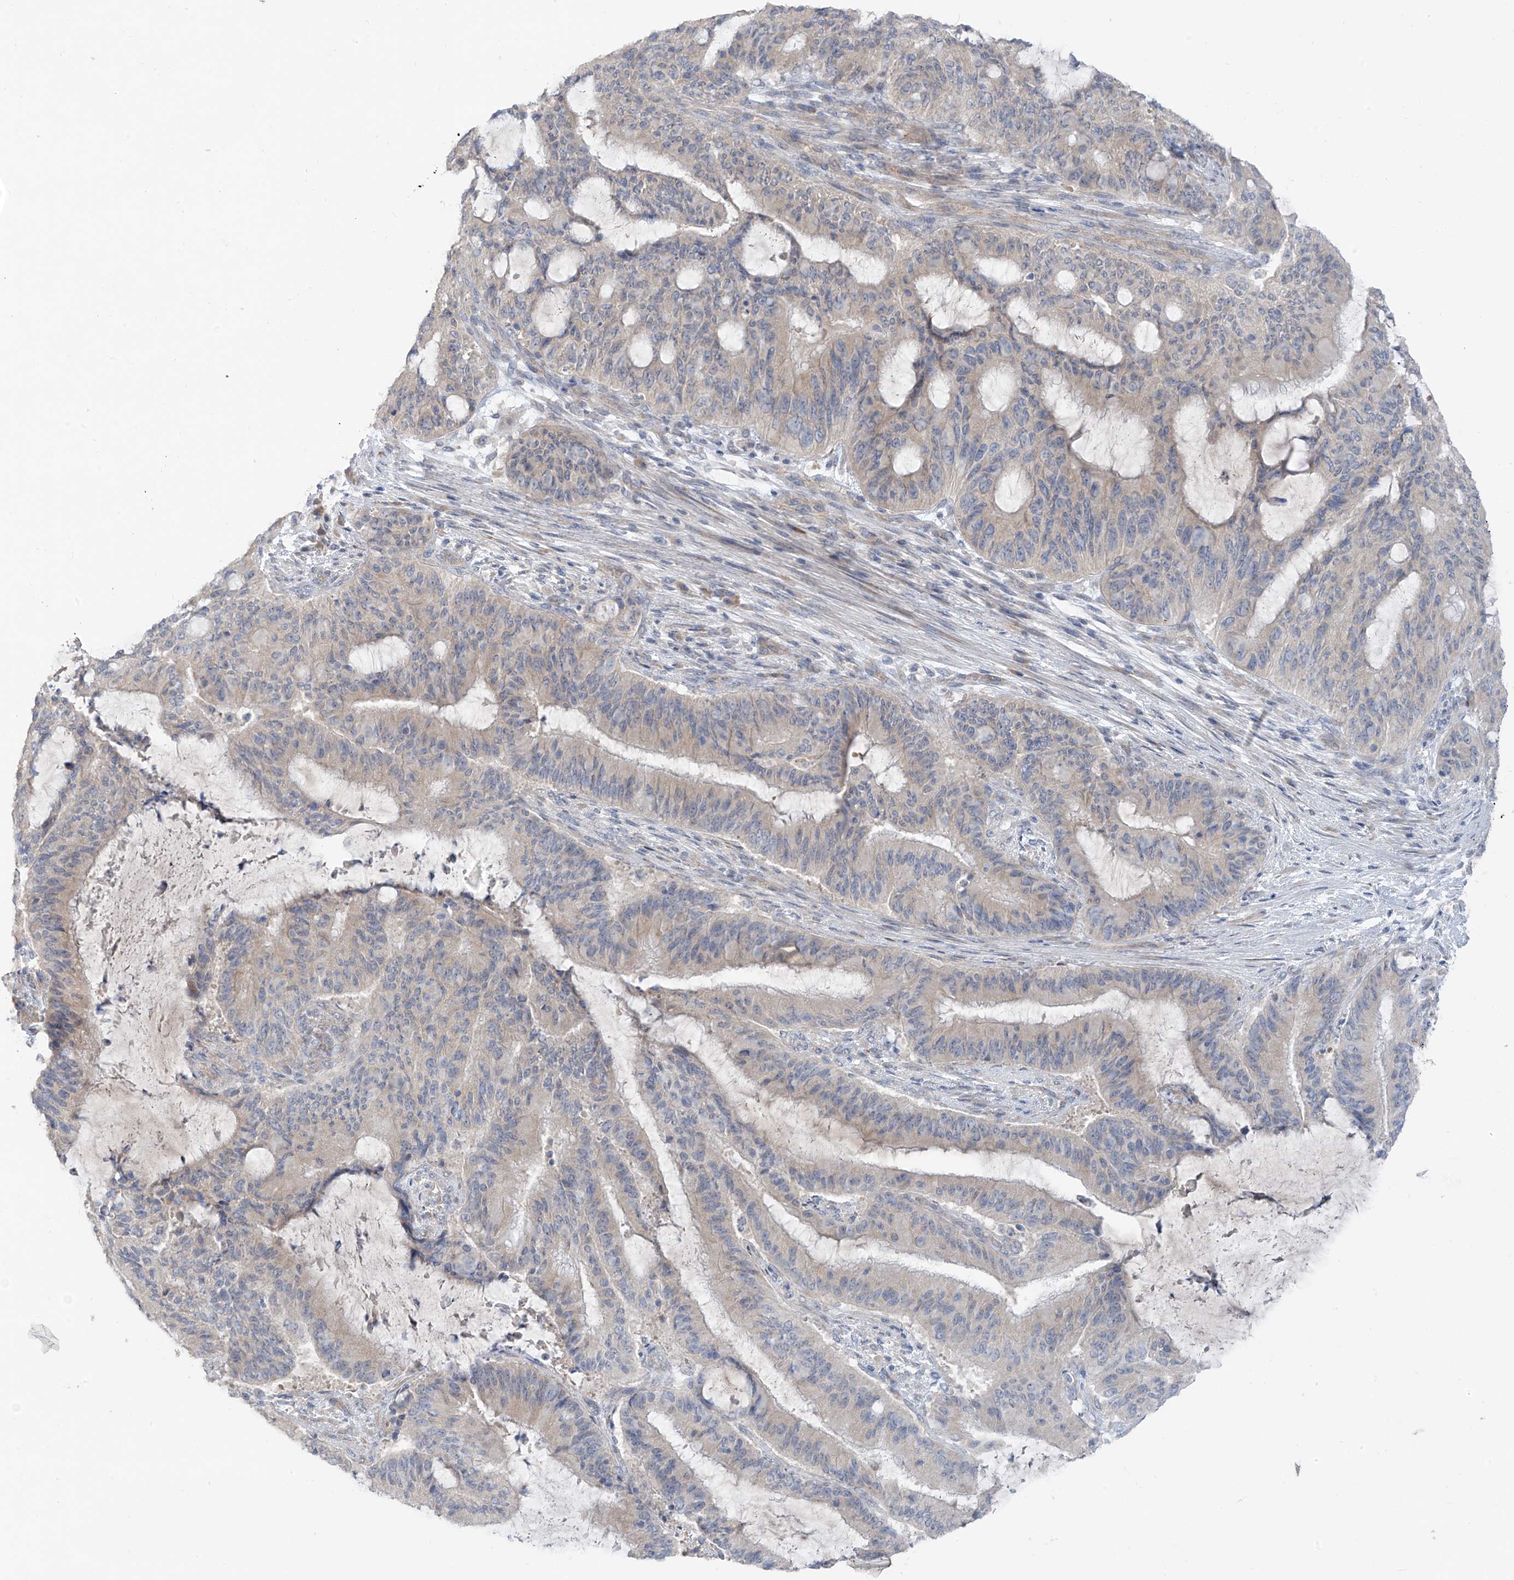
{"staining": {"intensity": "negative", "quantity": "none", "location": "none"}, "tissue": "liver cancer", "cell_type": "Tumor cells", "image_type": "cancer", "snomed": [{"axis": "morphology", "description": "Normal tissue, NOS"}, {"axis": "morphology", "description": "Cholangiocarcinoma"}, {"axis": "topography", "description": "Liver"}, {"axis": "topography", "description": "Peripheral nerve tissue"}], "caption": "Immunohistochemical staining of human cholangiocarcinoma (liver) demonstrates no significant staining in tumor cells.", "gene": "NALCN", "patient": {"sex": "female", "age": 73}}